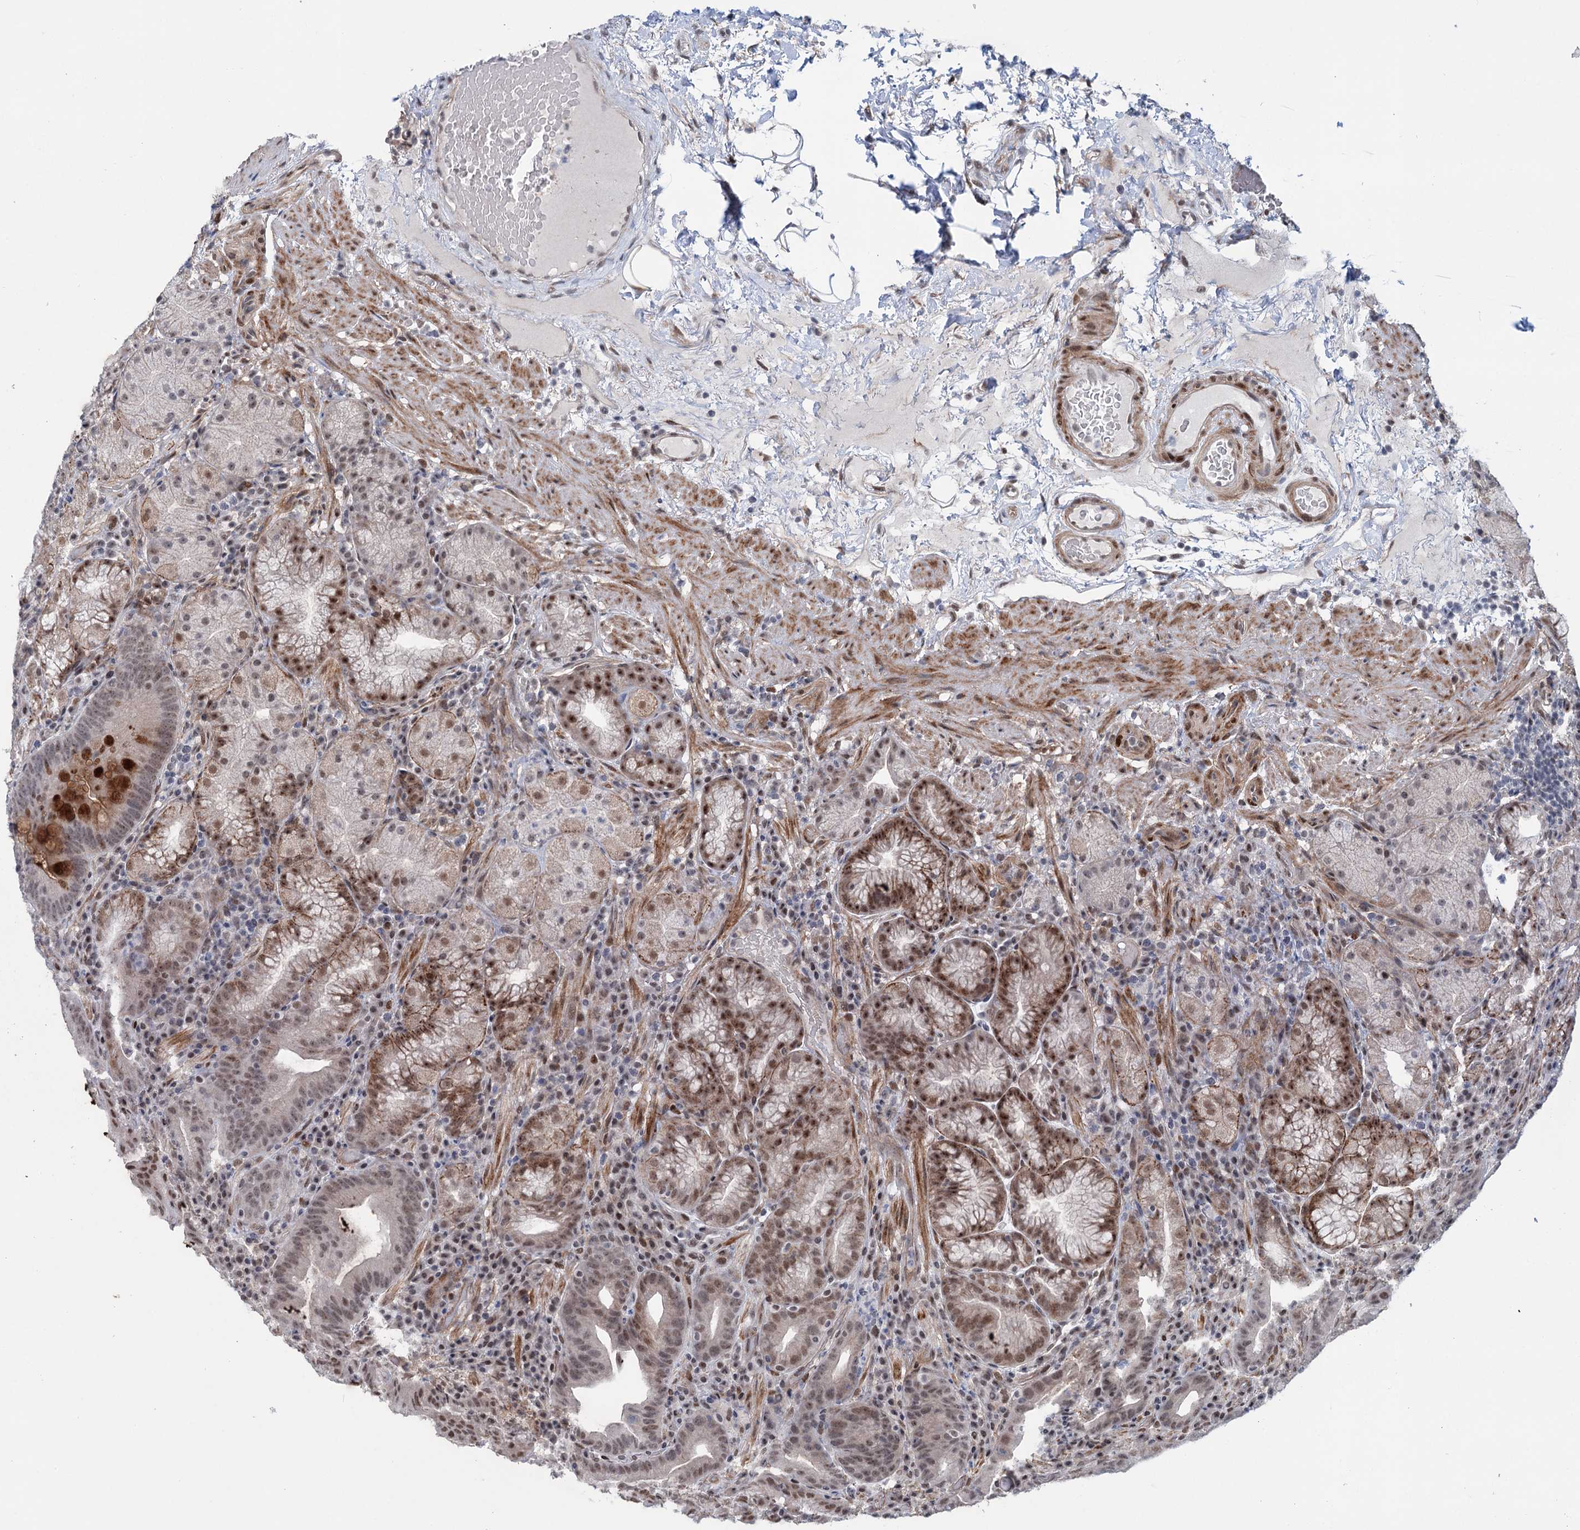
{"staining": {"intensity": "moderate", "quantity": "25%-75%", "location": "cytoplasmic/membranous,nuclear"}, "tissue": "stomach", "cell_type": "Glandular cells", "image_type": "normal", "snomed": [{"axis": "morphology", "description": "Normal tissue, NOS"}, {"axis": "morphology", "description": "Inflammation, NOS"}, {"axis": "topography", "description": "Stomach"}], "caption": "Protein staining demonstrates moderate cytoplasmic/membranous,nuclear expression in approximately 25%-75% of glandular cells in normal stomach. The protein of interest is stained brown, and the nuclei are stained in blue (DAB (3,3'-diaminobenzidine) IHC with brightfield microscopy, high magnification).", "gene": "FAM53A", "patient": {"sex": "male", "age": 79}}